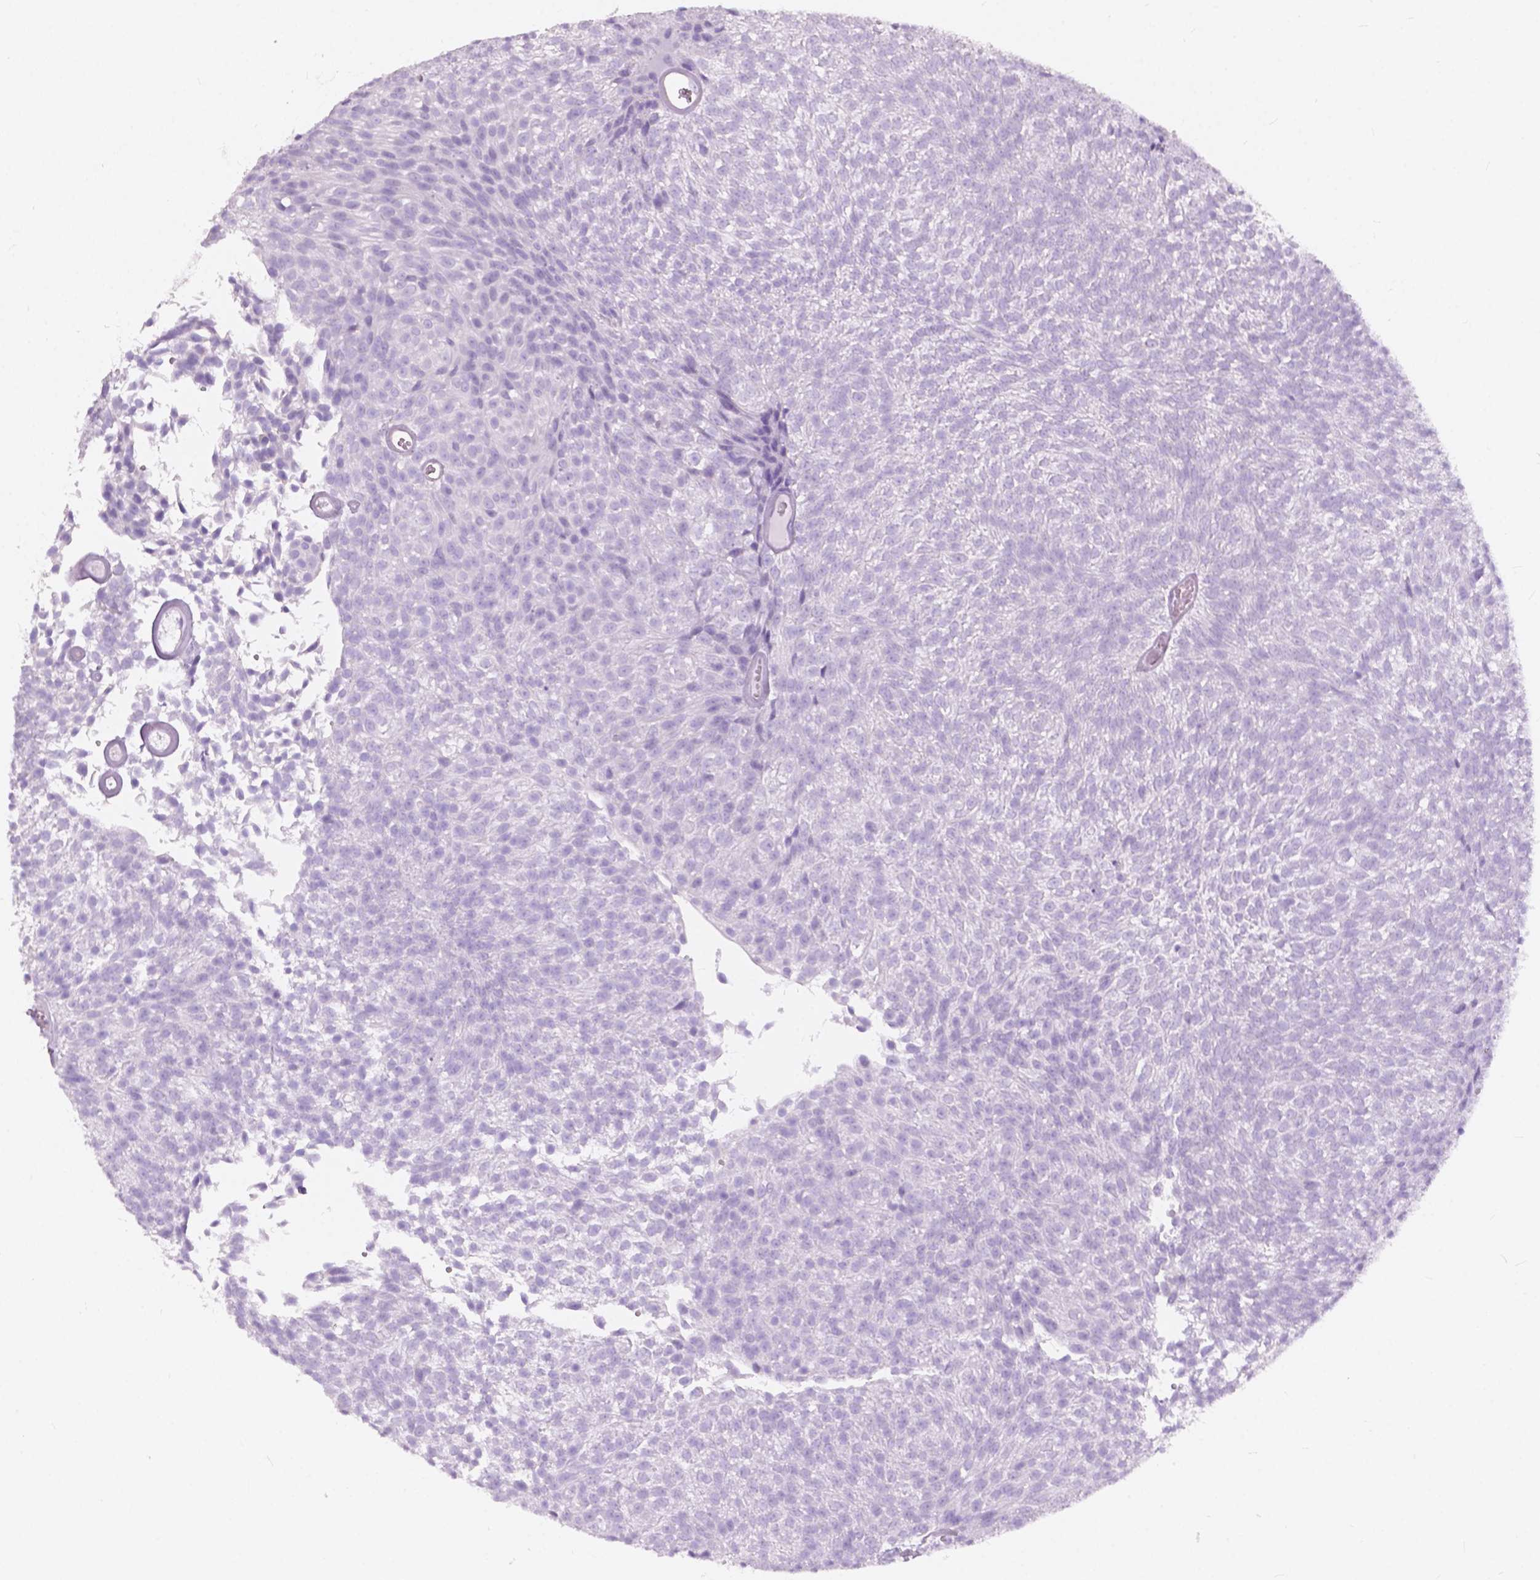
{"staining": {"intensity": "negative", "quantity": "none", "location": "none"}, "tissue": "urothelial cancer", "cell_type": "Tumor cells", "image_type": "cancer", "snomed": [{"axis": "morphology", "description": "Urothelial carcinoma, Low grade"}, {"axis": "topography", "description": "Urinary bladder"}], "caption": "Tumor cells show no significant positivity in low-grade urothelial carcinoma. (DAB IHC visualized using brightfield microscopy, high magnification).", "gene": "FXYD2", "patient": {"sex": "male", "age": 77}}